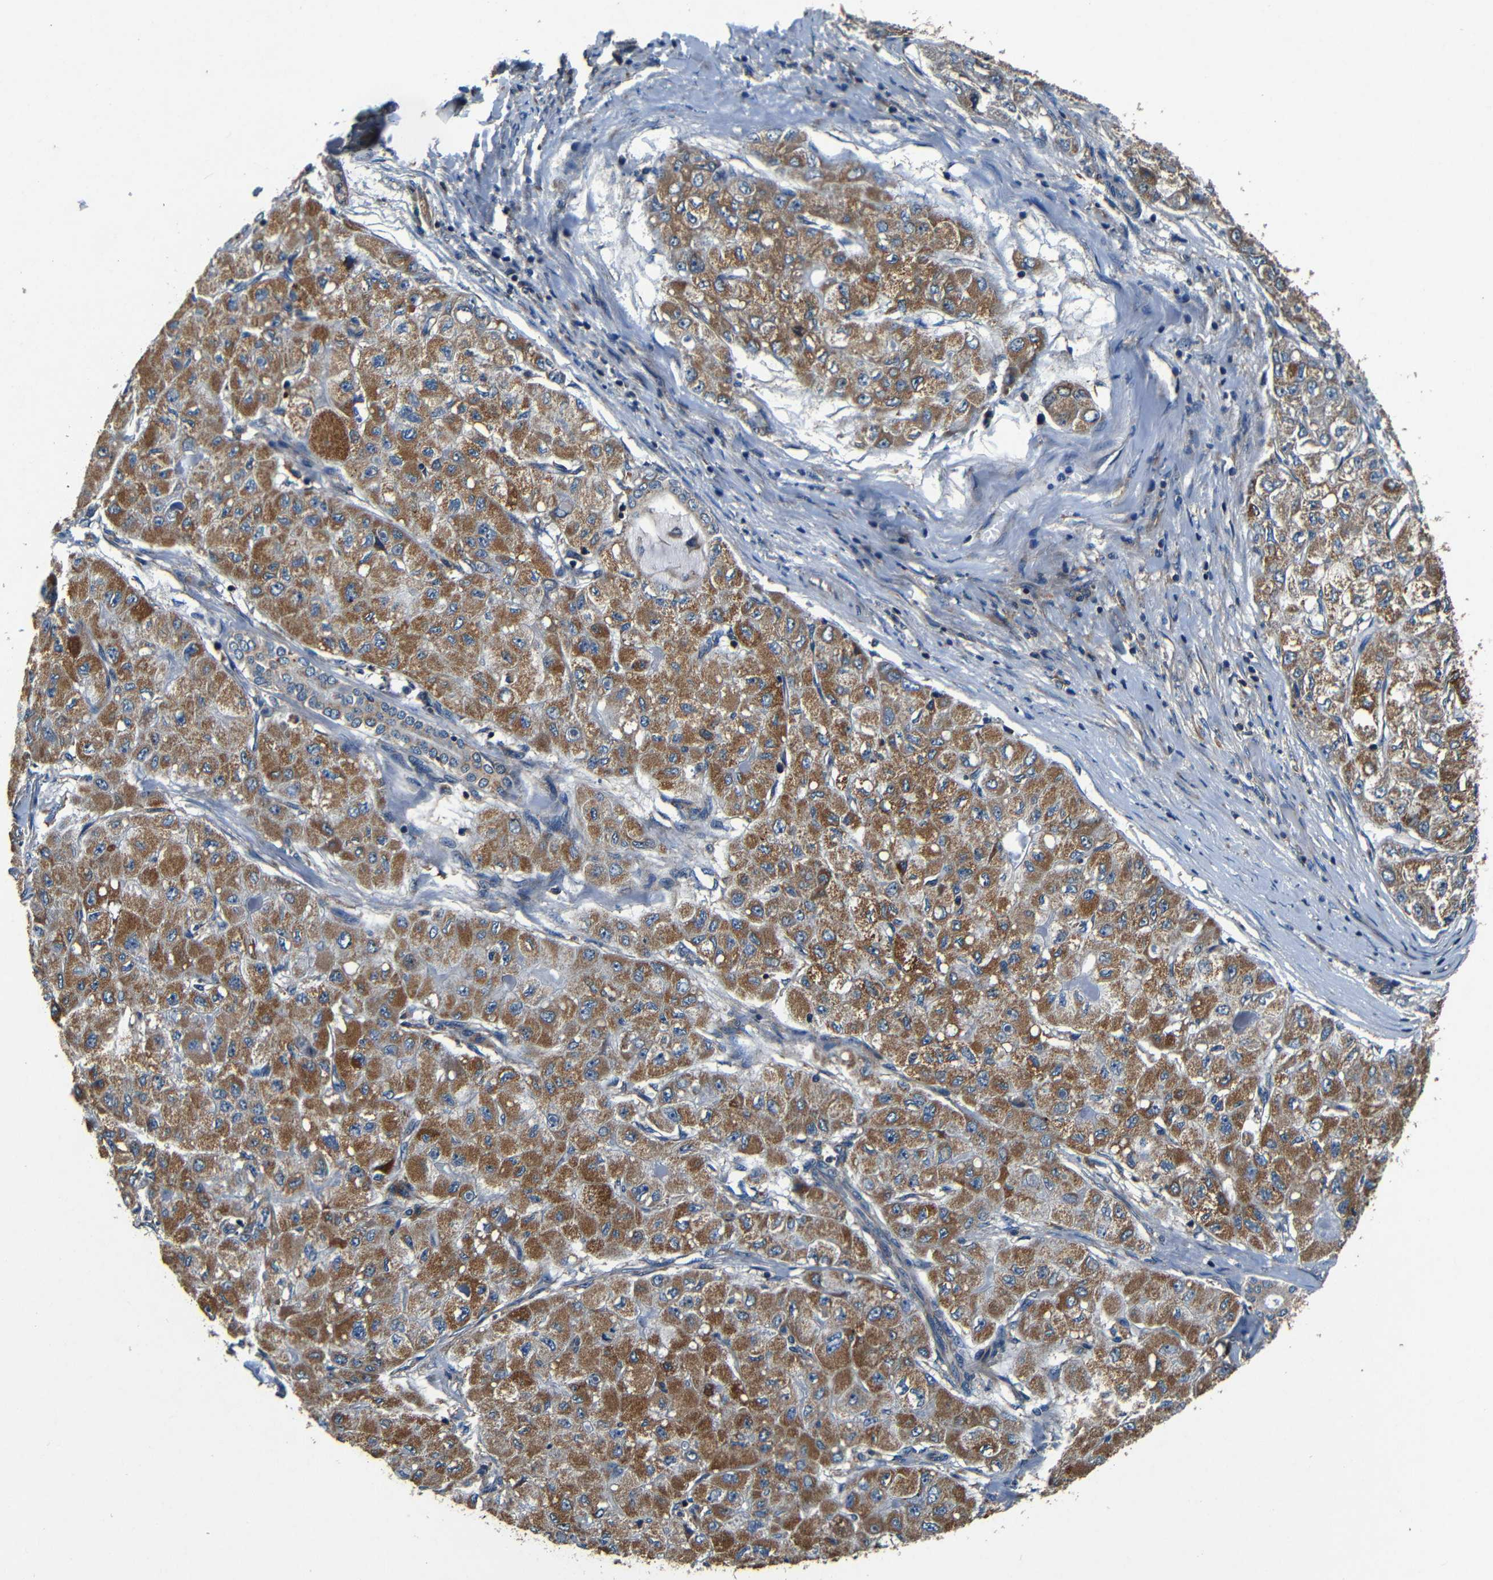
{"staining": {"intensity": "moderate", "quantity": ">75%", "location": "cytoplasmic/membranous"}, "tissue": "liver cancer", "cell_type": "Tumor cells", "image_type": "cancer", "snomed": [{"axis": "morphology", "description": "Carcinoma, Hepatocellular, NOS"}, {"axis": "topography", "description": "Liver"}], "caption": "Immunohistochemistry (IHC) photomicrograph of neoplastic tissue: human hepatocellular carcinoma (liver) stained using immunohistochemistry (IHC) demonstrates medium levels of moderate protein expression localized specifically in the cytoplasmic/membranous of tumor cells, appearing as a cytoplasmic/membranous brown color.", "gene": "MTX1", "patient": {"sex": "male", "age": 80}}